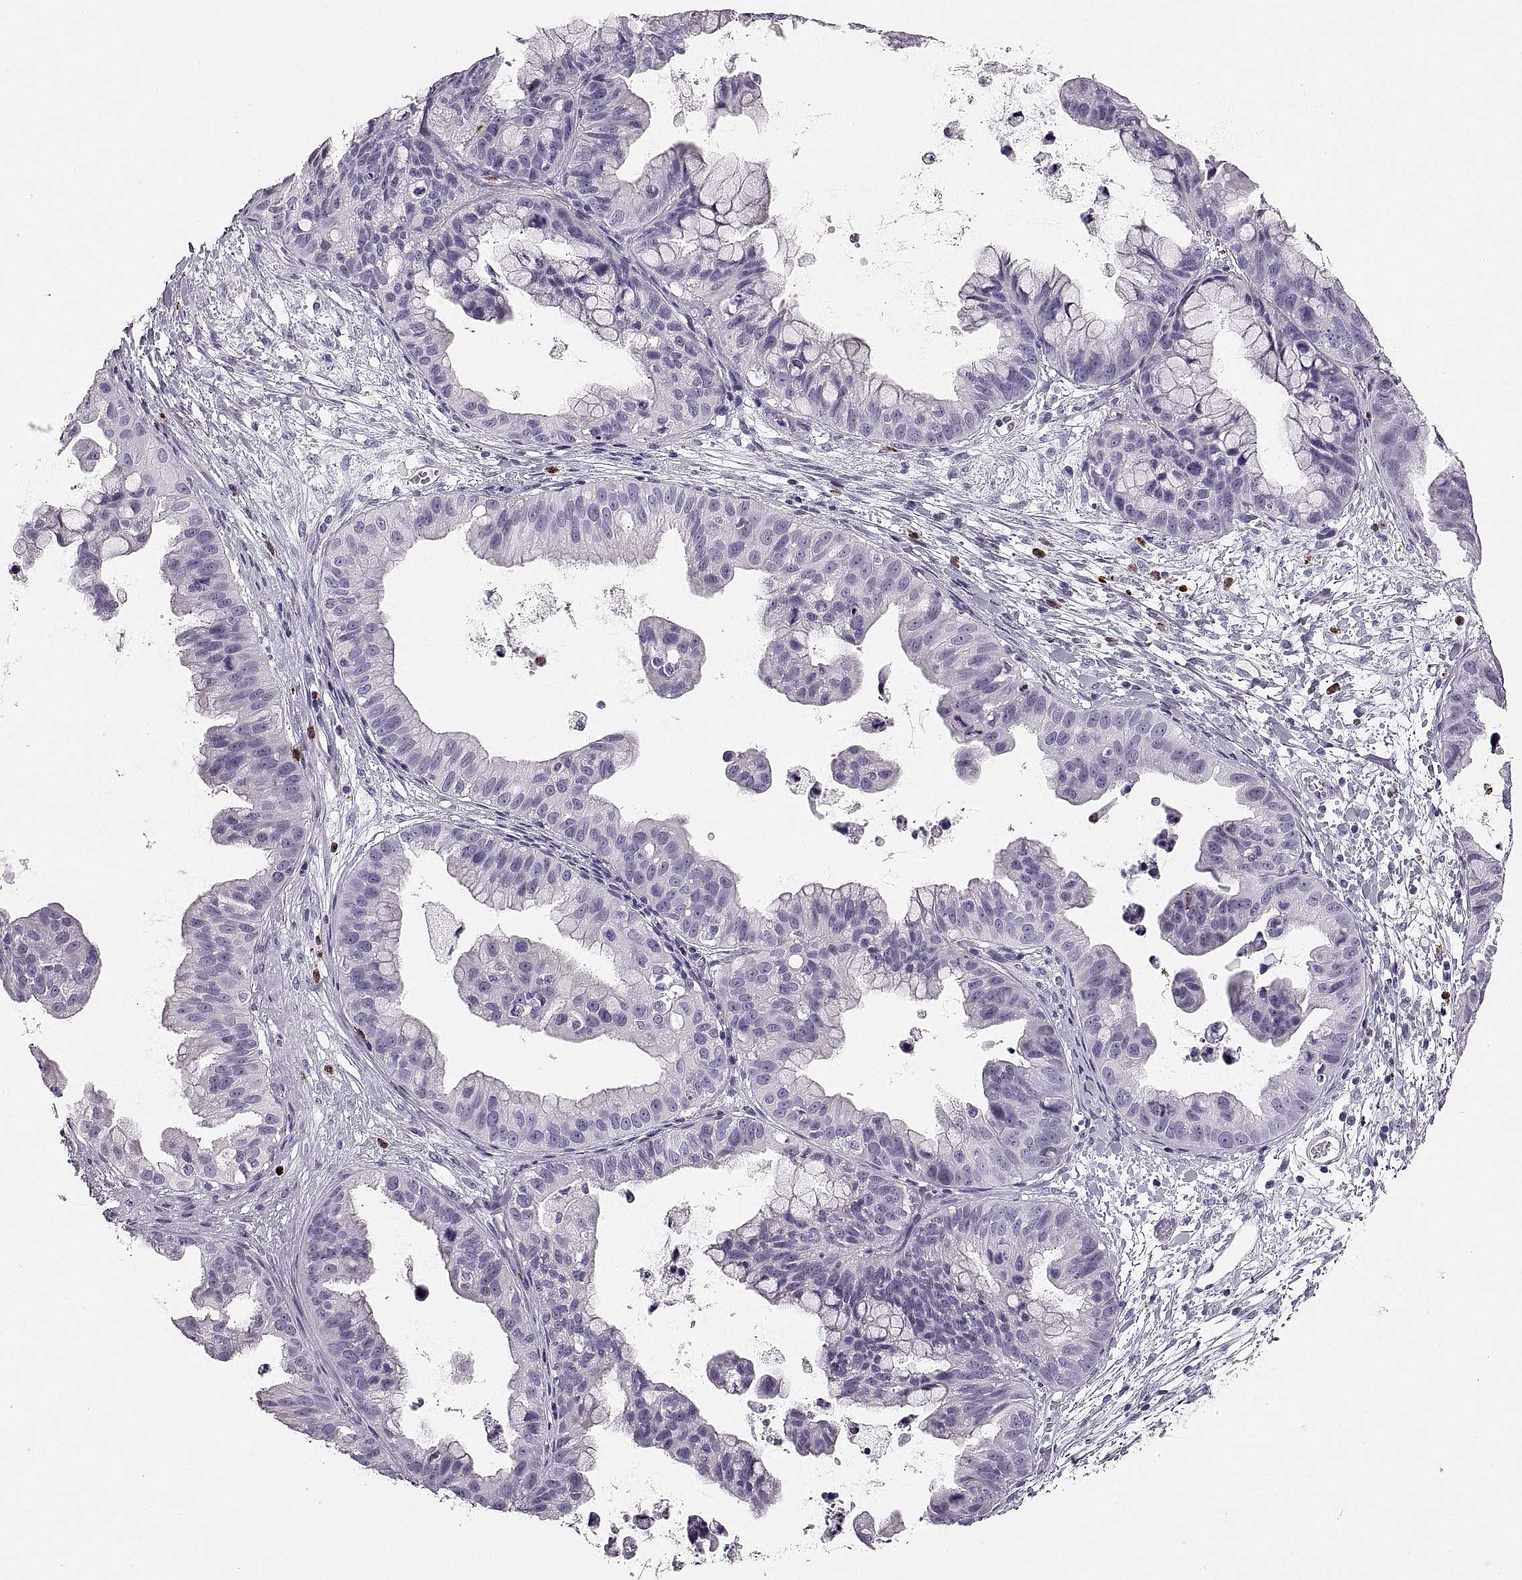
{"staining": {"intensity": "negative", "quantity": "none", "location": "none"}, "tissue": "ovarian cancer", "cell_type": "Tumor cells", "image_type": "cancer", "snomed": [{"axis": "morphology", "description": "Cystadenocarcinoma, mucinous, NOS"}, {"axis": "topography", "description": "Ovary"}], "caption": "There is no significant staining in tumor cells of mucinous cystadenocarcinoma (ovarian).", "gene": "MILR1", "patient": {"sex": "female", "age": 76}}